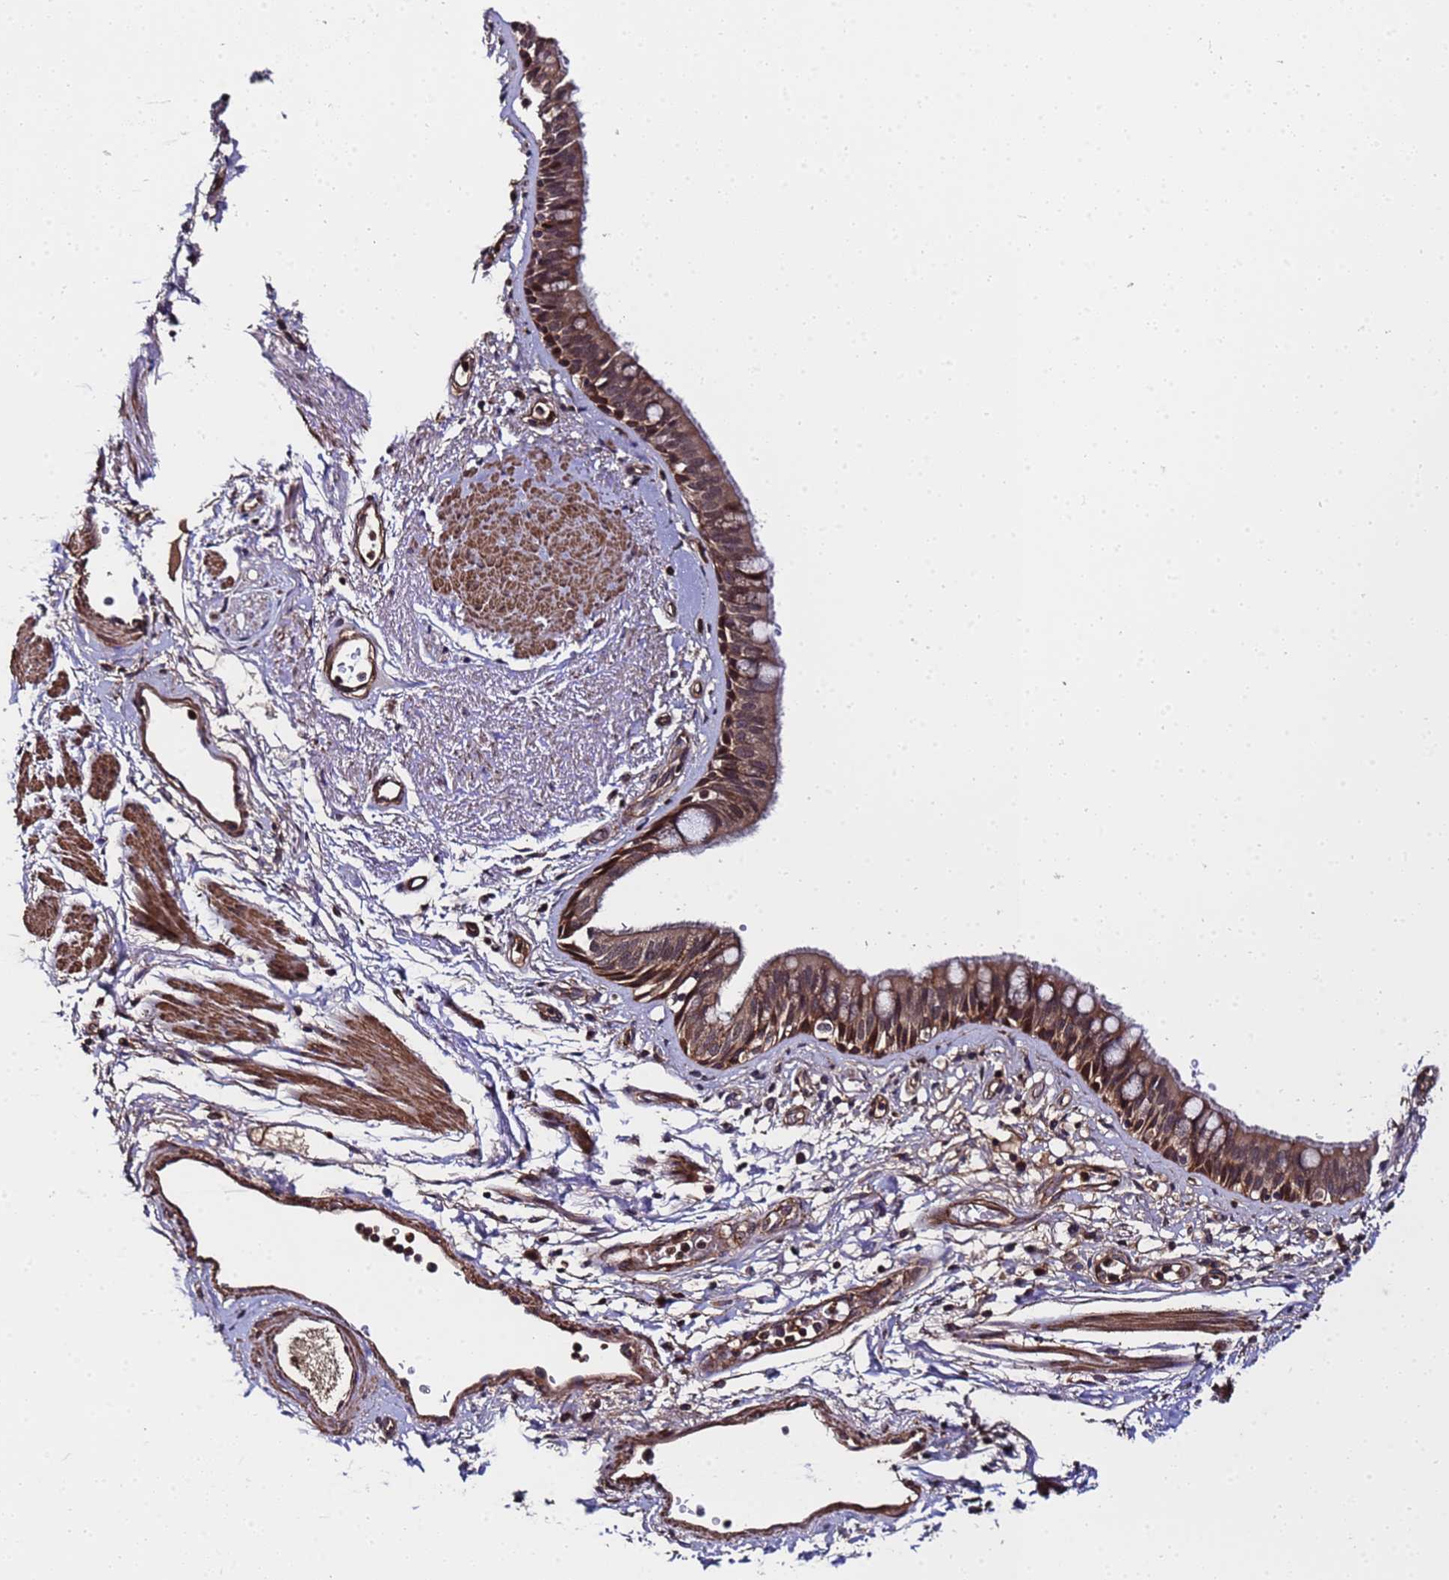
{"staining": {"intensity": "moderate", "quantity": ">75%", "location": "cytoplasmic/membranous"}, "tissue": "bronchus", "cell_type": "Respiratory epithelial cells", "image_type": "normal", "snomed": [{"axis": "morphology", "description": "Normal tissue, NOS"}, {"axis": "morphology", "description": "Neoplasm, uncertain whether benign or malignant"}, {"axis": "topography", "description": "Bronchus"}, {"axis": "topography", "description": "Lung"}], "caption": "Bronchus stained with DAB (3,3'-diaminobenzidine) immunohistochemistry exhibits medium levels of moderate cytoplasmic/membranous positivity in approximately >75% of respiratory epithelial cells.", "gene": "GSTCD", "patient": {"sex": "male", "age": 55}}